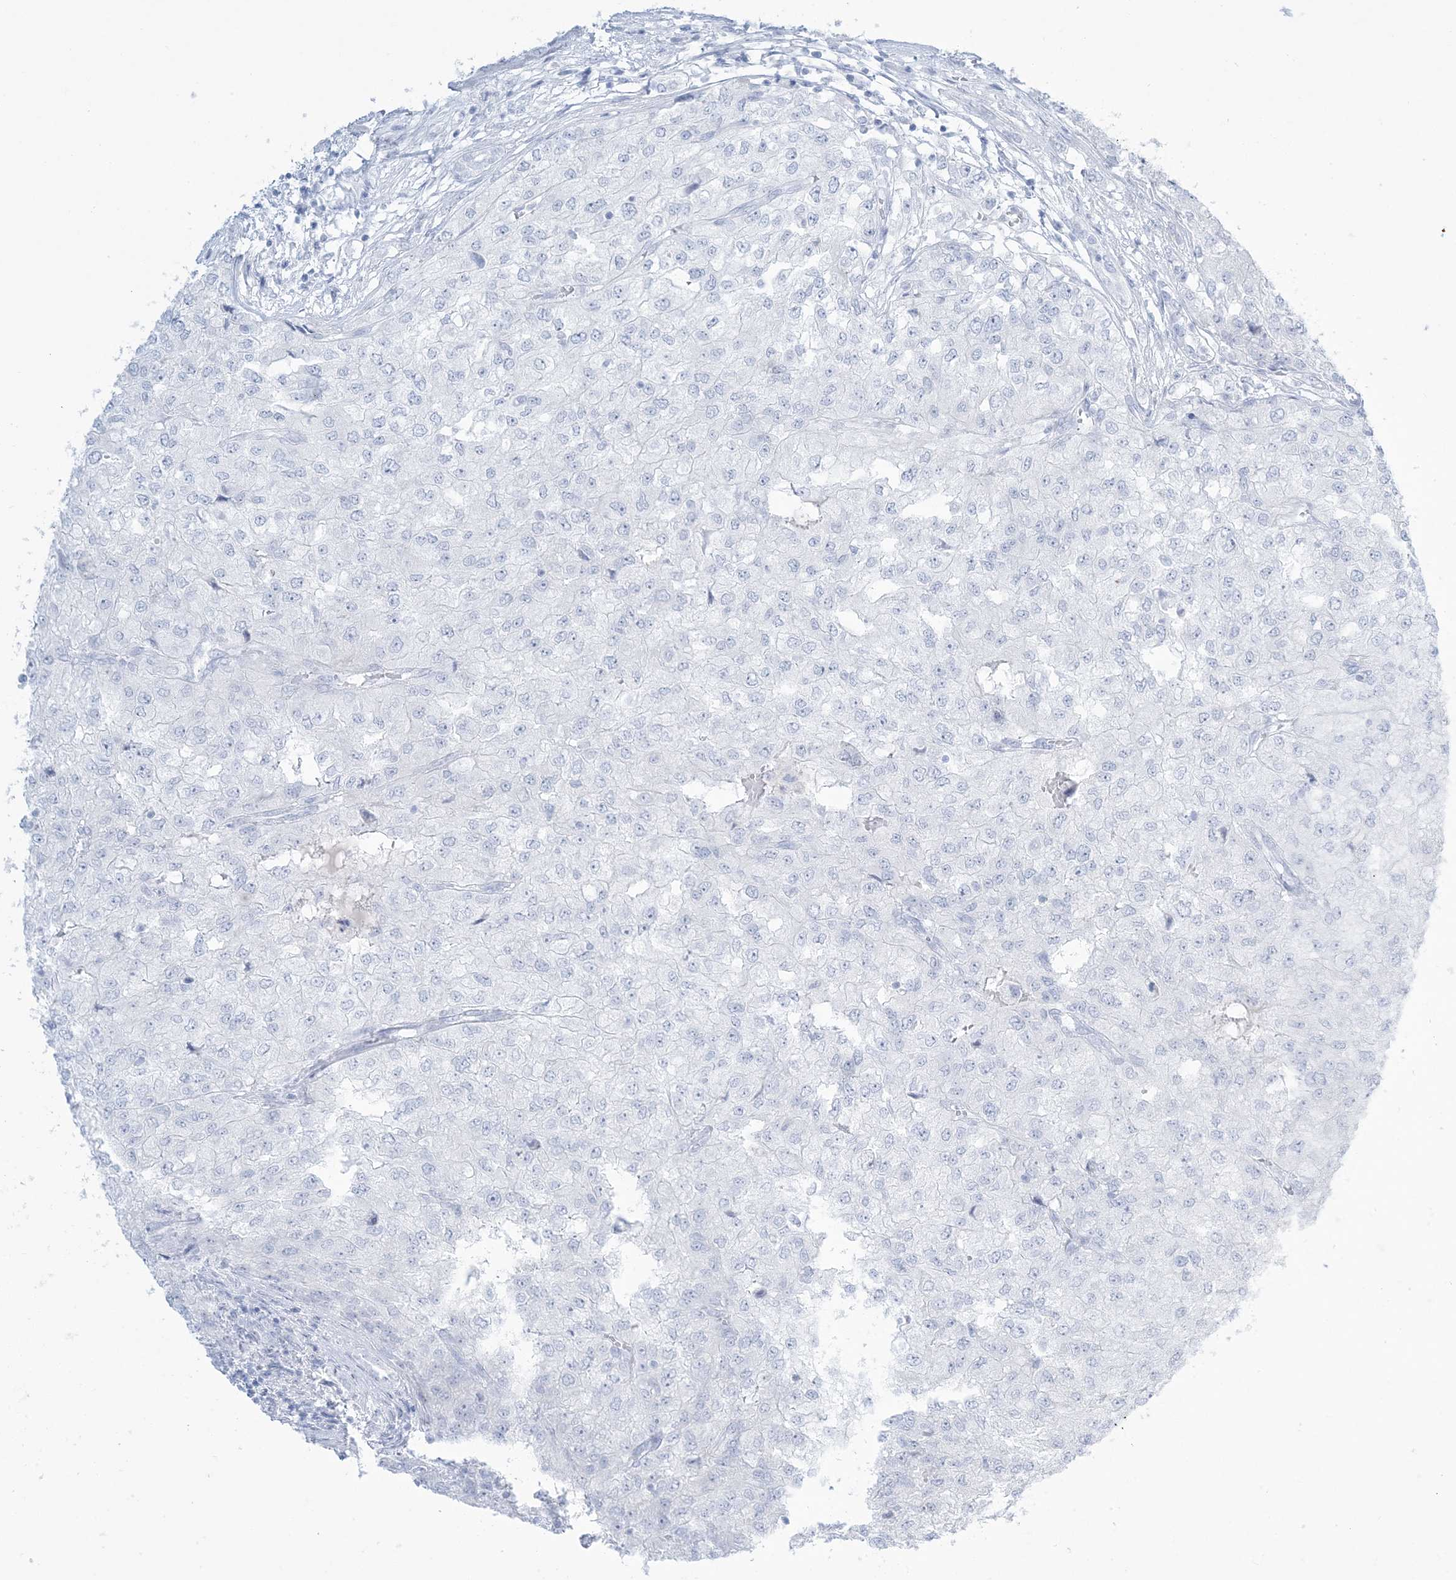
{"staining": {"intensity": "negative", "quantity": "none", "location": "none"}, "tissue": "renal cancer", "cell_type": "Tumor cells", "image_type": "cancer", "snomed": [{"axis": "morphology", "description": "Adenocarcinoma, NOS"}, {"axis": "topography", "description": "Kidney"}], "caption": "Immunohistochemistry (IHC) micrograph of human adenocarcinoma (renal) stained for a protein (brown), which demonstrates no staining in tumor cells.", "gene": "AGXT", "patient": {"sex": "female", "age": 54}}